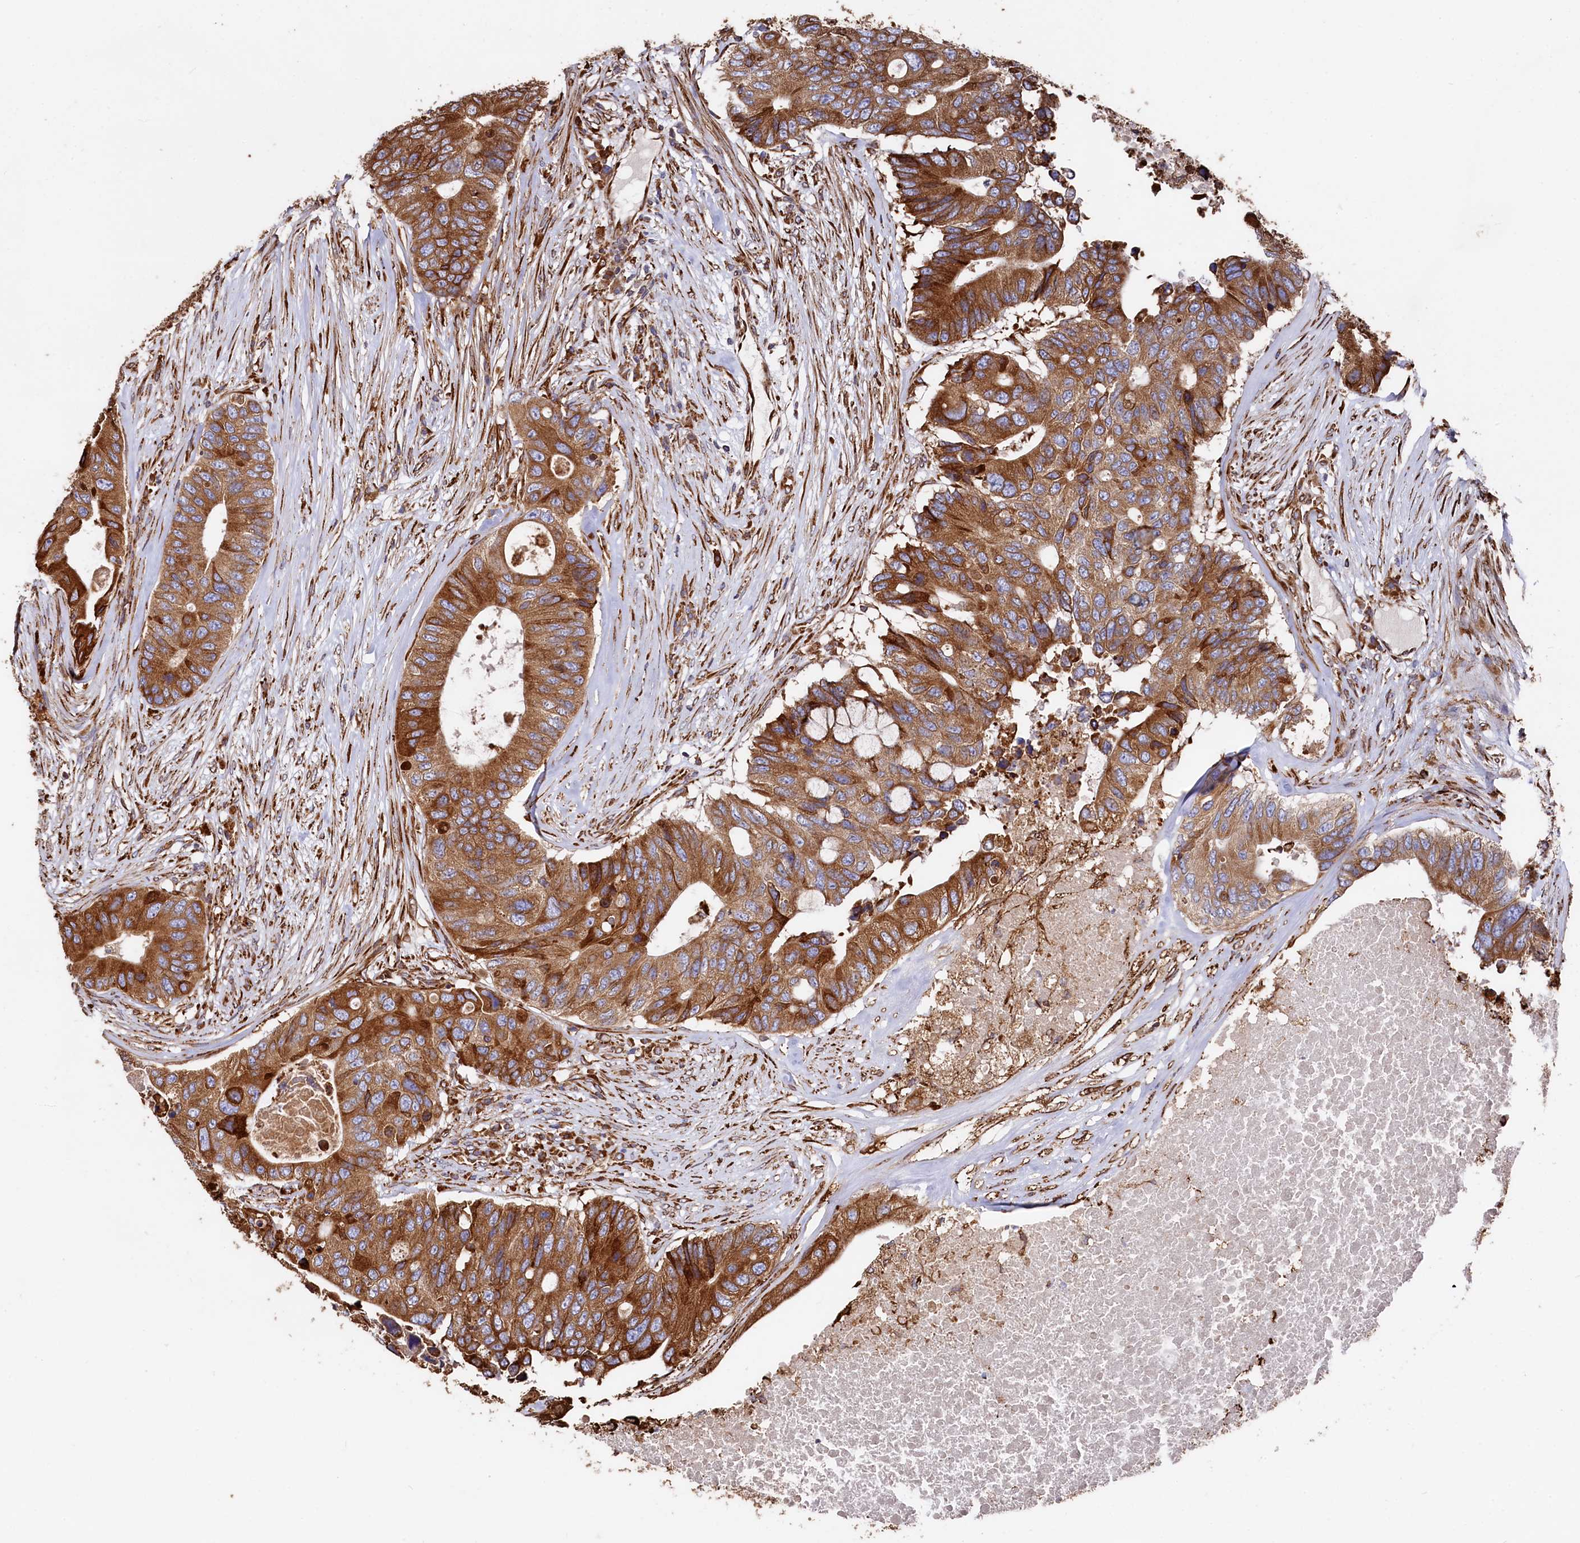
{"staining": {"intensity": "strong", "quantity": ">75%", "location": "cytoplasmic/membranous"}, "tissue": "colorectal cancer", "cell_type": "Tumor cells", "image_type": "cancer", "snomed": [{"axis": "morphology", "description": "Adenocarcinoma, NOS"}, {"axis": "topography", "description": "Colon"}], "caption": "Strong cytoplasmic/membranous staining for a protein is identified in approximately >75% of tumor cells of colorectal adenocarcinoma using IHC.", "gene": "NEURL1B", "patient": {"sex": "male", "age": 71}}